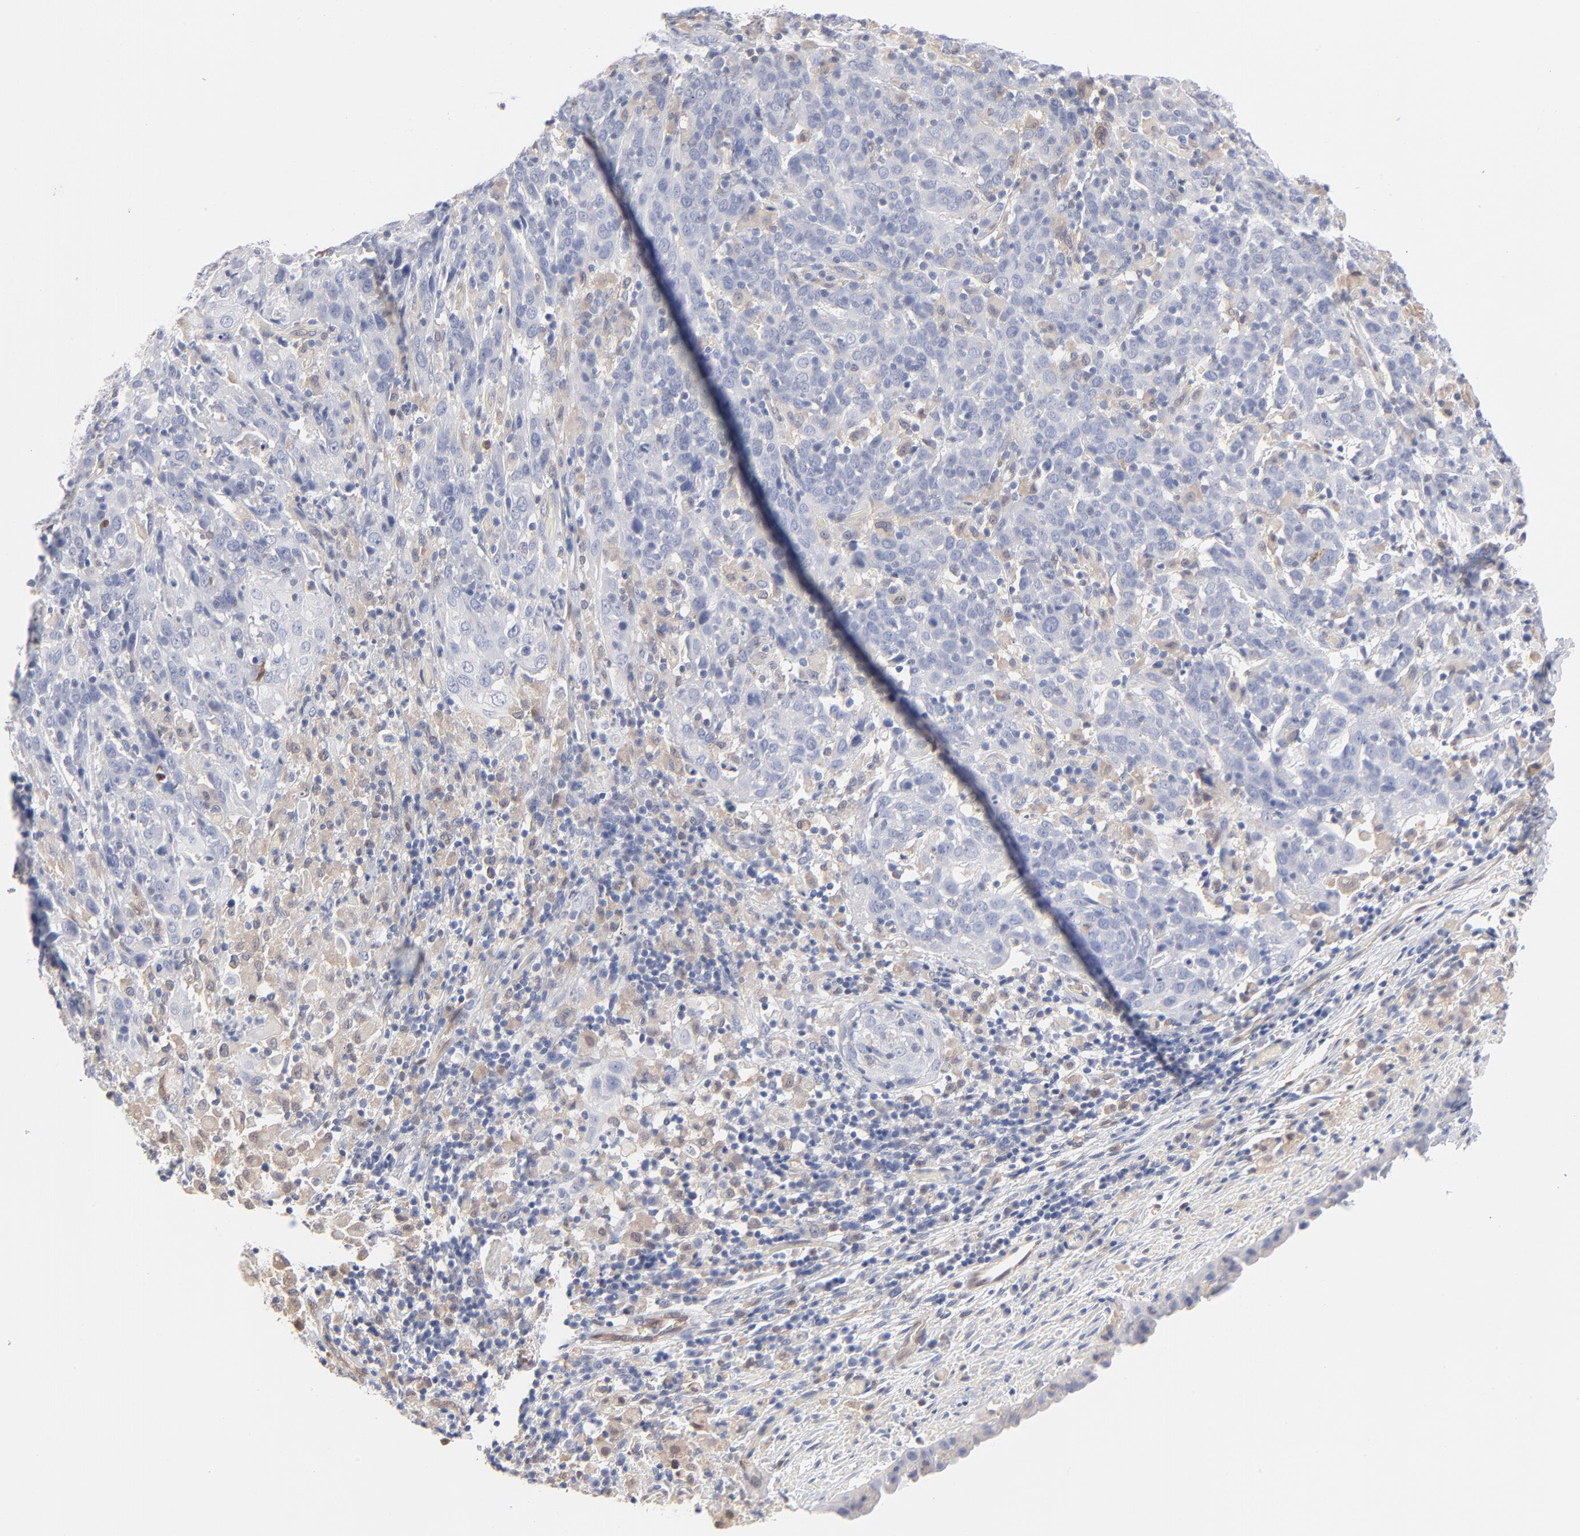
{"staining": {"intensity": "negative", "quantity": "none", "location": "none"}, "tissue": "cervical cancer", "cell_type": "Tumor cells", "image_type": "cancer", "snomed": [{"axis": "morphology", "description": "Normal tissue, NOS"}, {"axis": "morphology", "description": "Squamous cell carcinoma, NOS"}, {"axis": "topography", "description": "Cervix"}], "caption": "Human squamous cell carcinoma (cervical) stained for a protein using immunohistochemistry shows no positivity in tumor cells.", "gene": "ARRB1", "patient": {"sex": "female", "age": 67}}